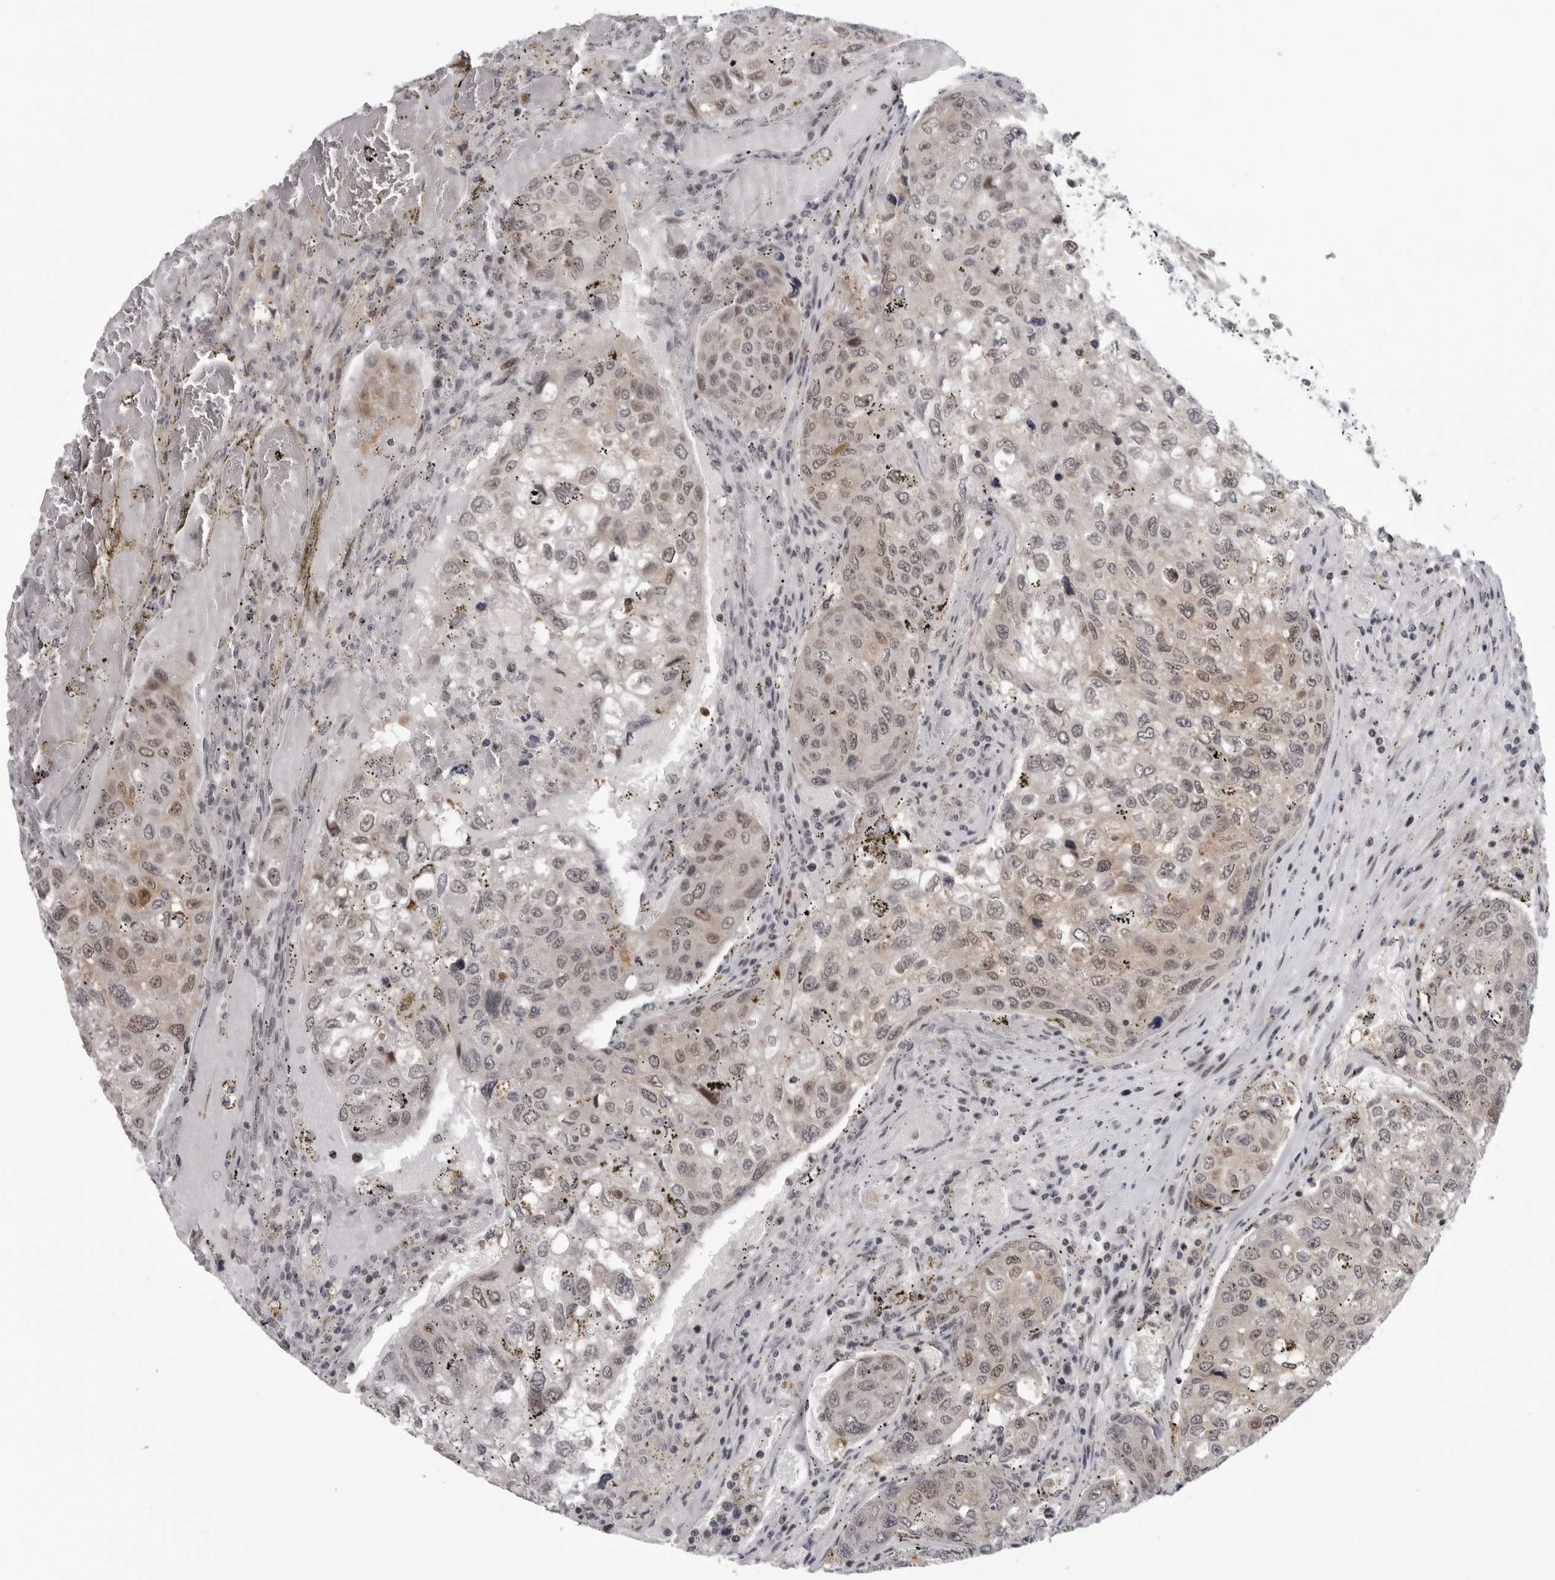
{"staining": {"intensity": "weak", "quantity": "25%-75%", "location": "nuclear"}, "tissue": "urothelial cancer", "cell_type": "Tumor cells", "image_type": "cancer", "snomed": [{"axis": "morphology", "description": "Urothelial carcinoma, High grade"}, {"axis": "topography", "description": "Lymph node"}, {"axis": "topography", "description": "Urinary bladder"}], "caption": "A histopathology image of urothelial cancer stained for a protein demonstrates weak nuclear brown staining in tumor cells.", "gene": "ALPK2", "patient": {"sex": "male", "age": 51}}